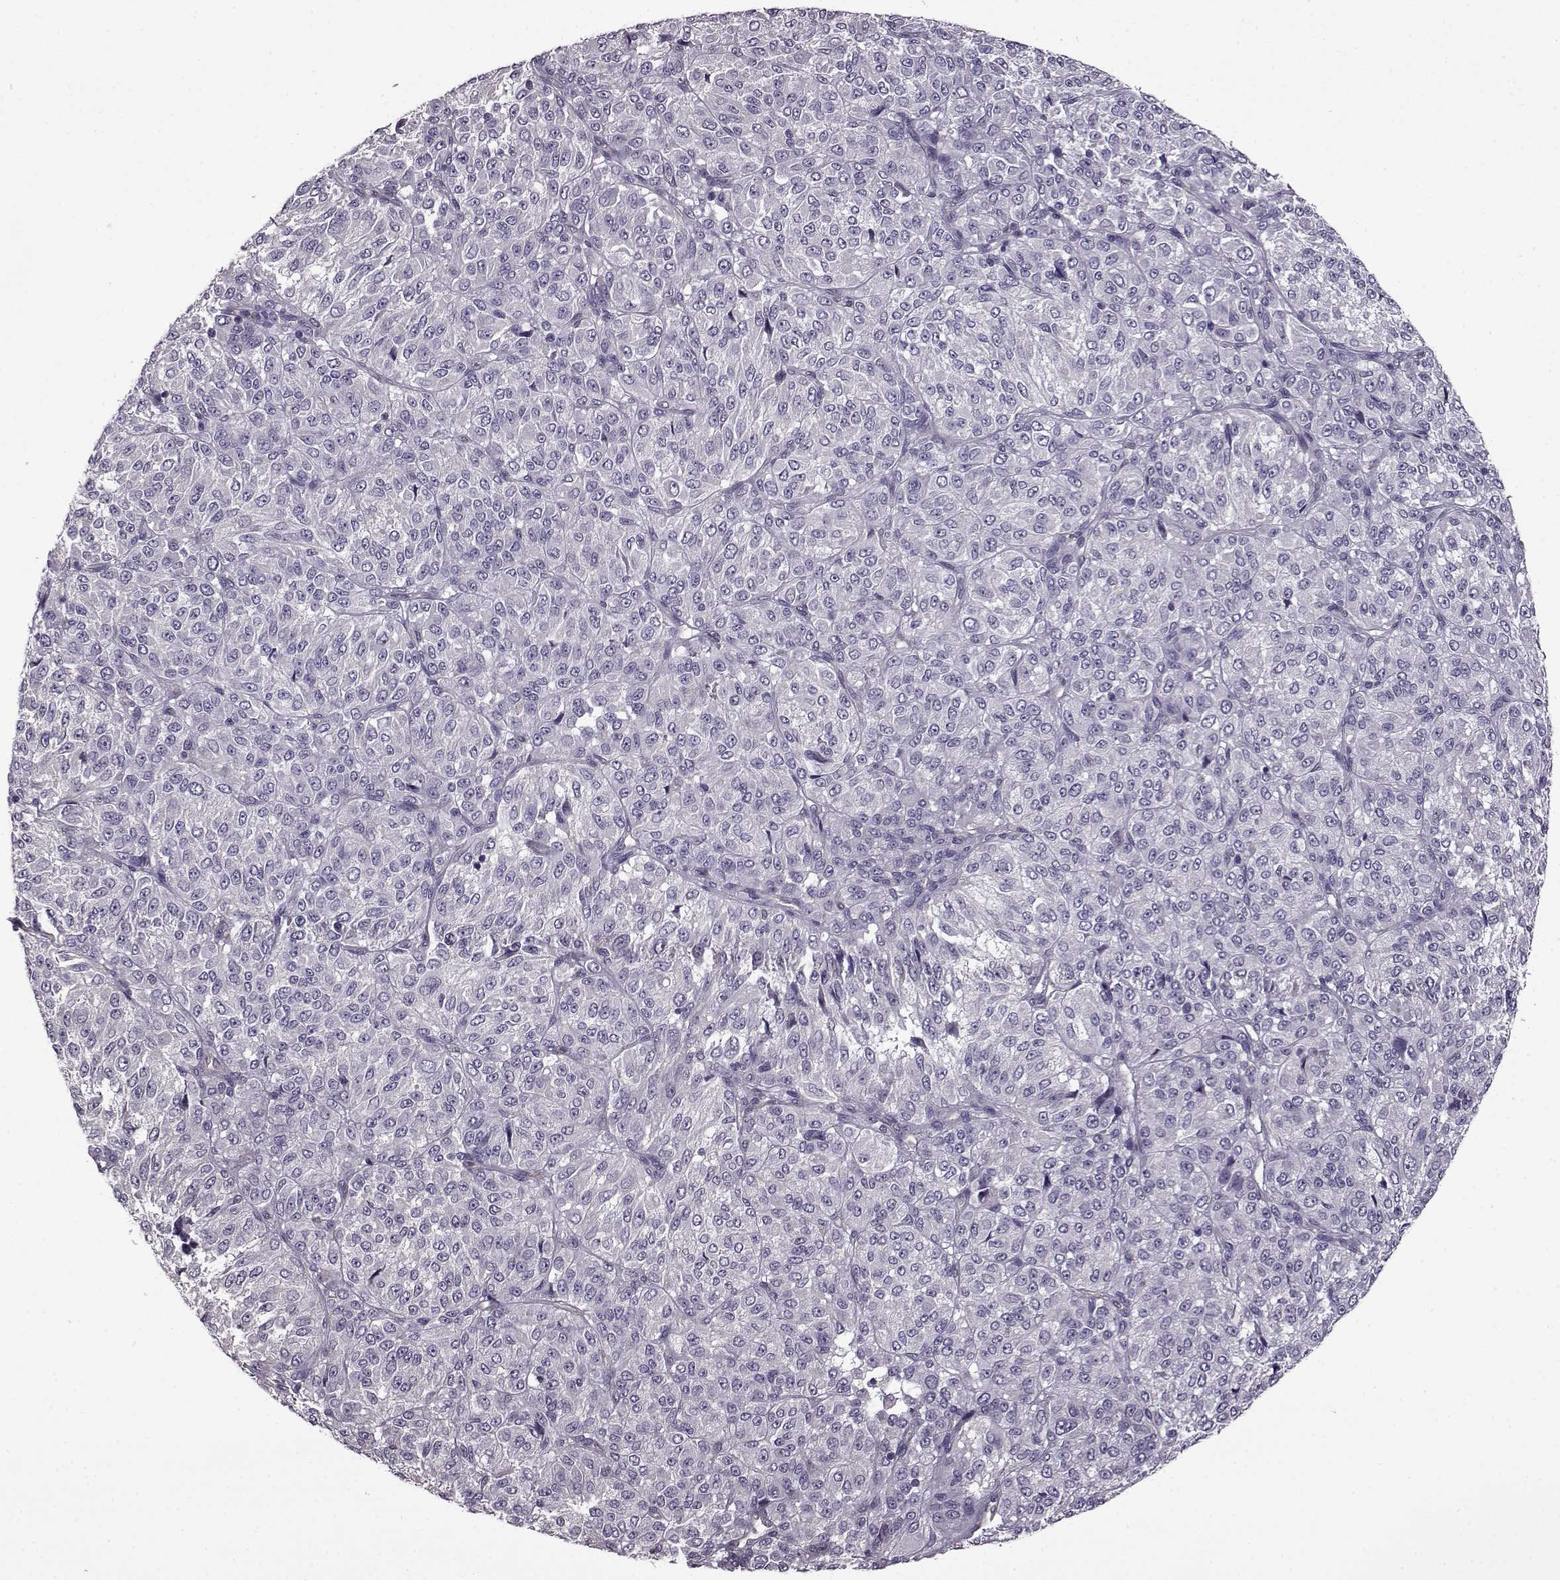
{"staining": {"intensity": "negative", "quantity": "none", "location": "none"}, "tissue": "melanoma", "cell_type": "Tumor cells", "image_type": "cancer", "snomed": [{"axis": "morphology", "description": "Malignant melanoma, Metastatic site"}, {"axis": "topography", "description": "Brain"}], "caption": "This is an IHC micrograph of human malignant melanoma (metastatic site). There is no staining in tumor cells.", "gene": "EDDM3B", "patient": {"sex": "female", "age": 56}}